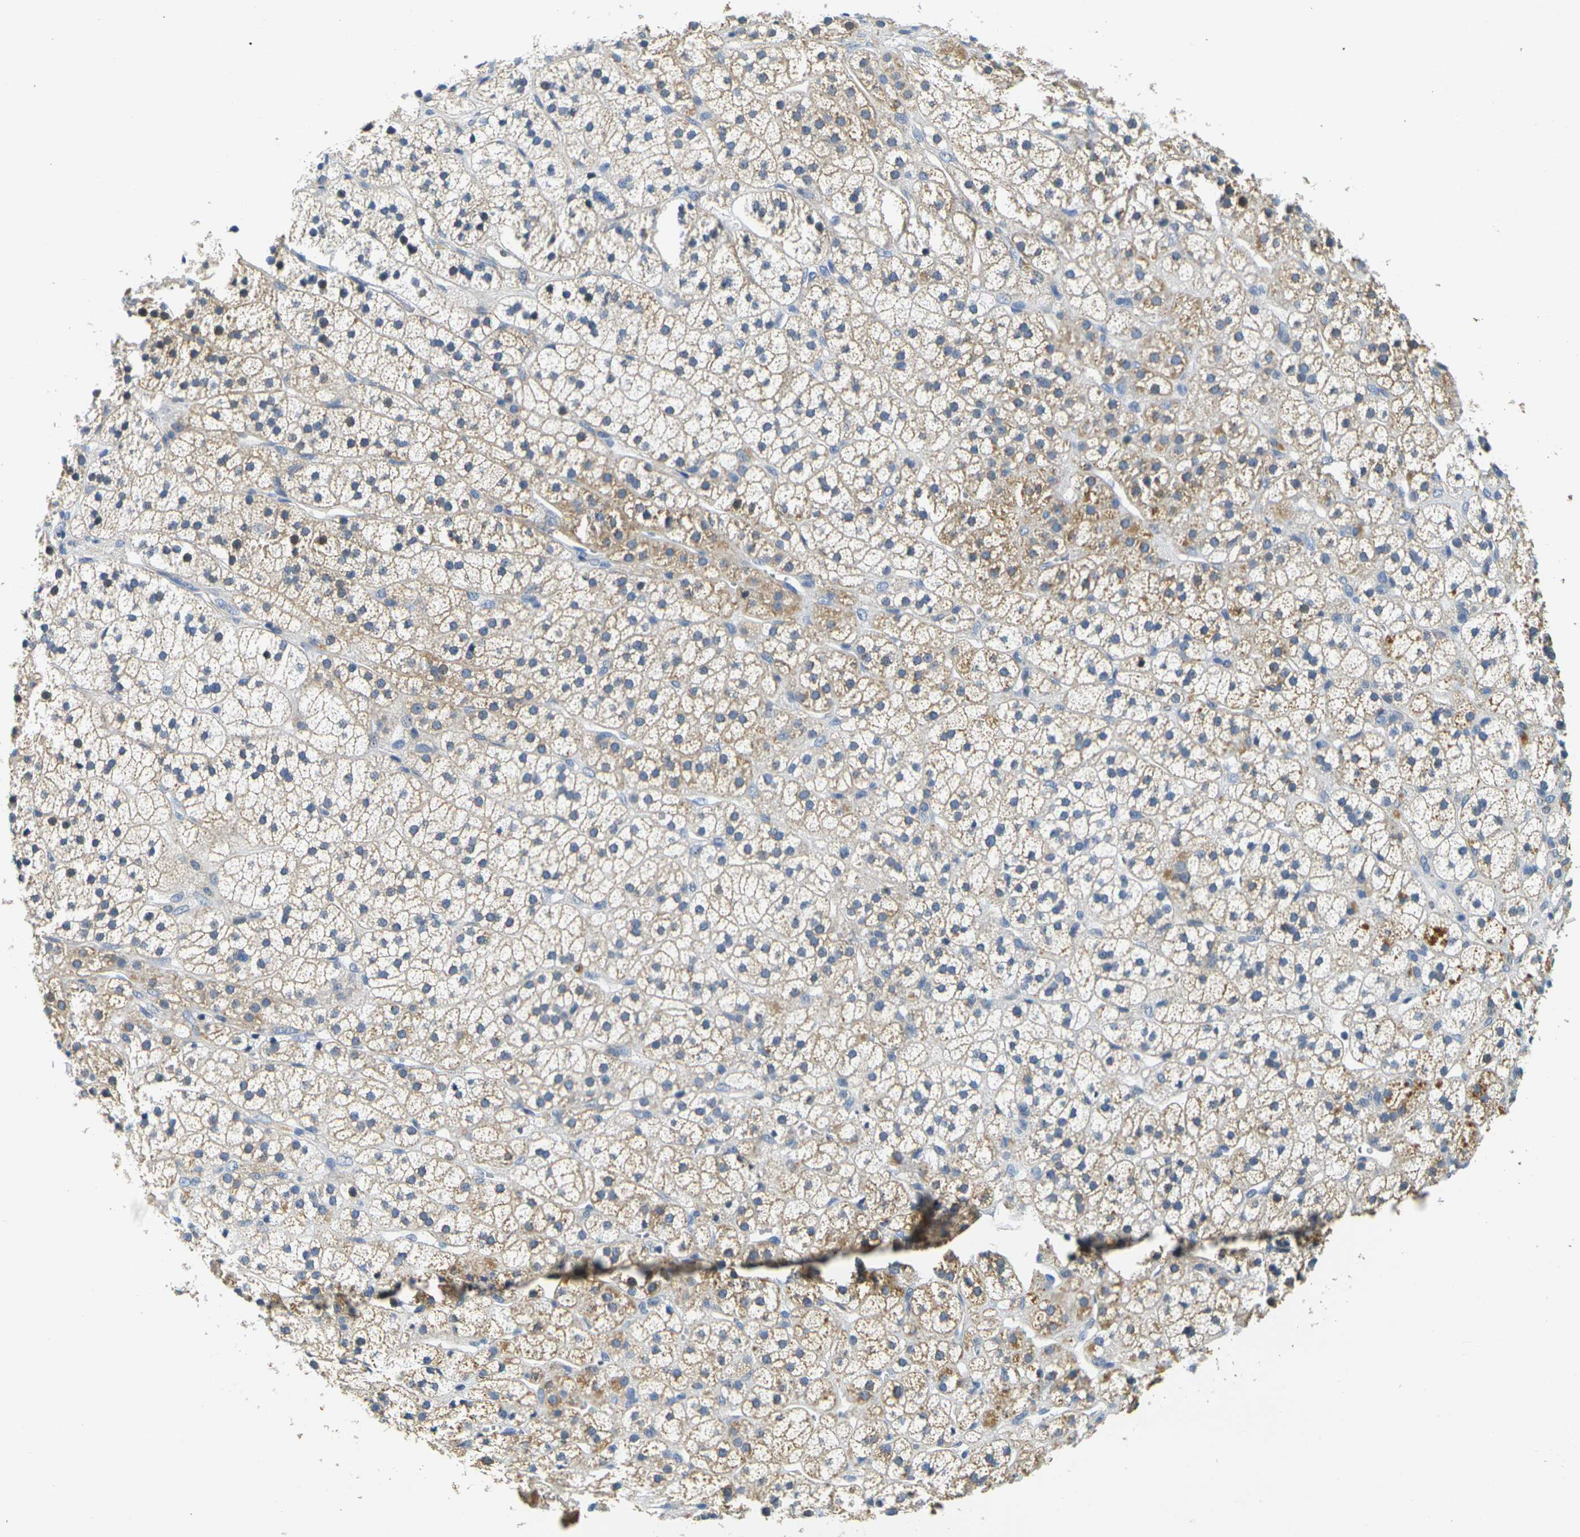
{"staining": {"intensity": "weak", "quantity": ">75%", "location": "cytoplasmic/membranous"}, "tissue": "adrenal gland", "cell_type": "Glandular cells", "image_type": "normal", "snomed": [{"axis": "morphology", "description": "Normal tissue, NOS"}, {"axis": "topography", "description": "Adrenal gland"}], "caption": "Immunohistochemical staining of benign adrenal gland shows weak cytoplasmic/membranous protein positivity in about >75% of glandular cells.", "gene": "SHISAL2B", "patient": {"sex": "male", "age": 56}}